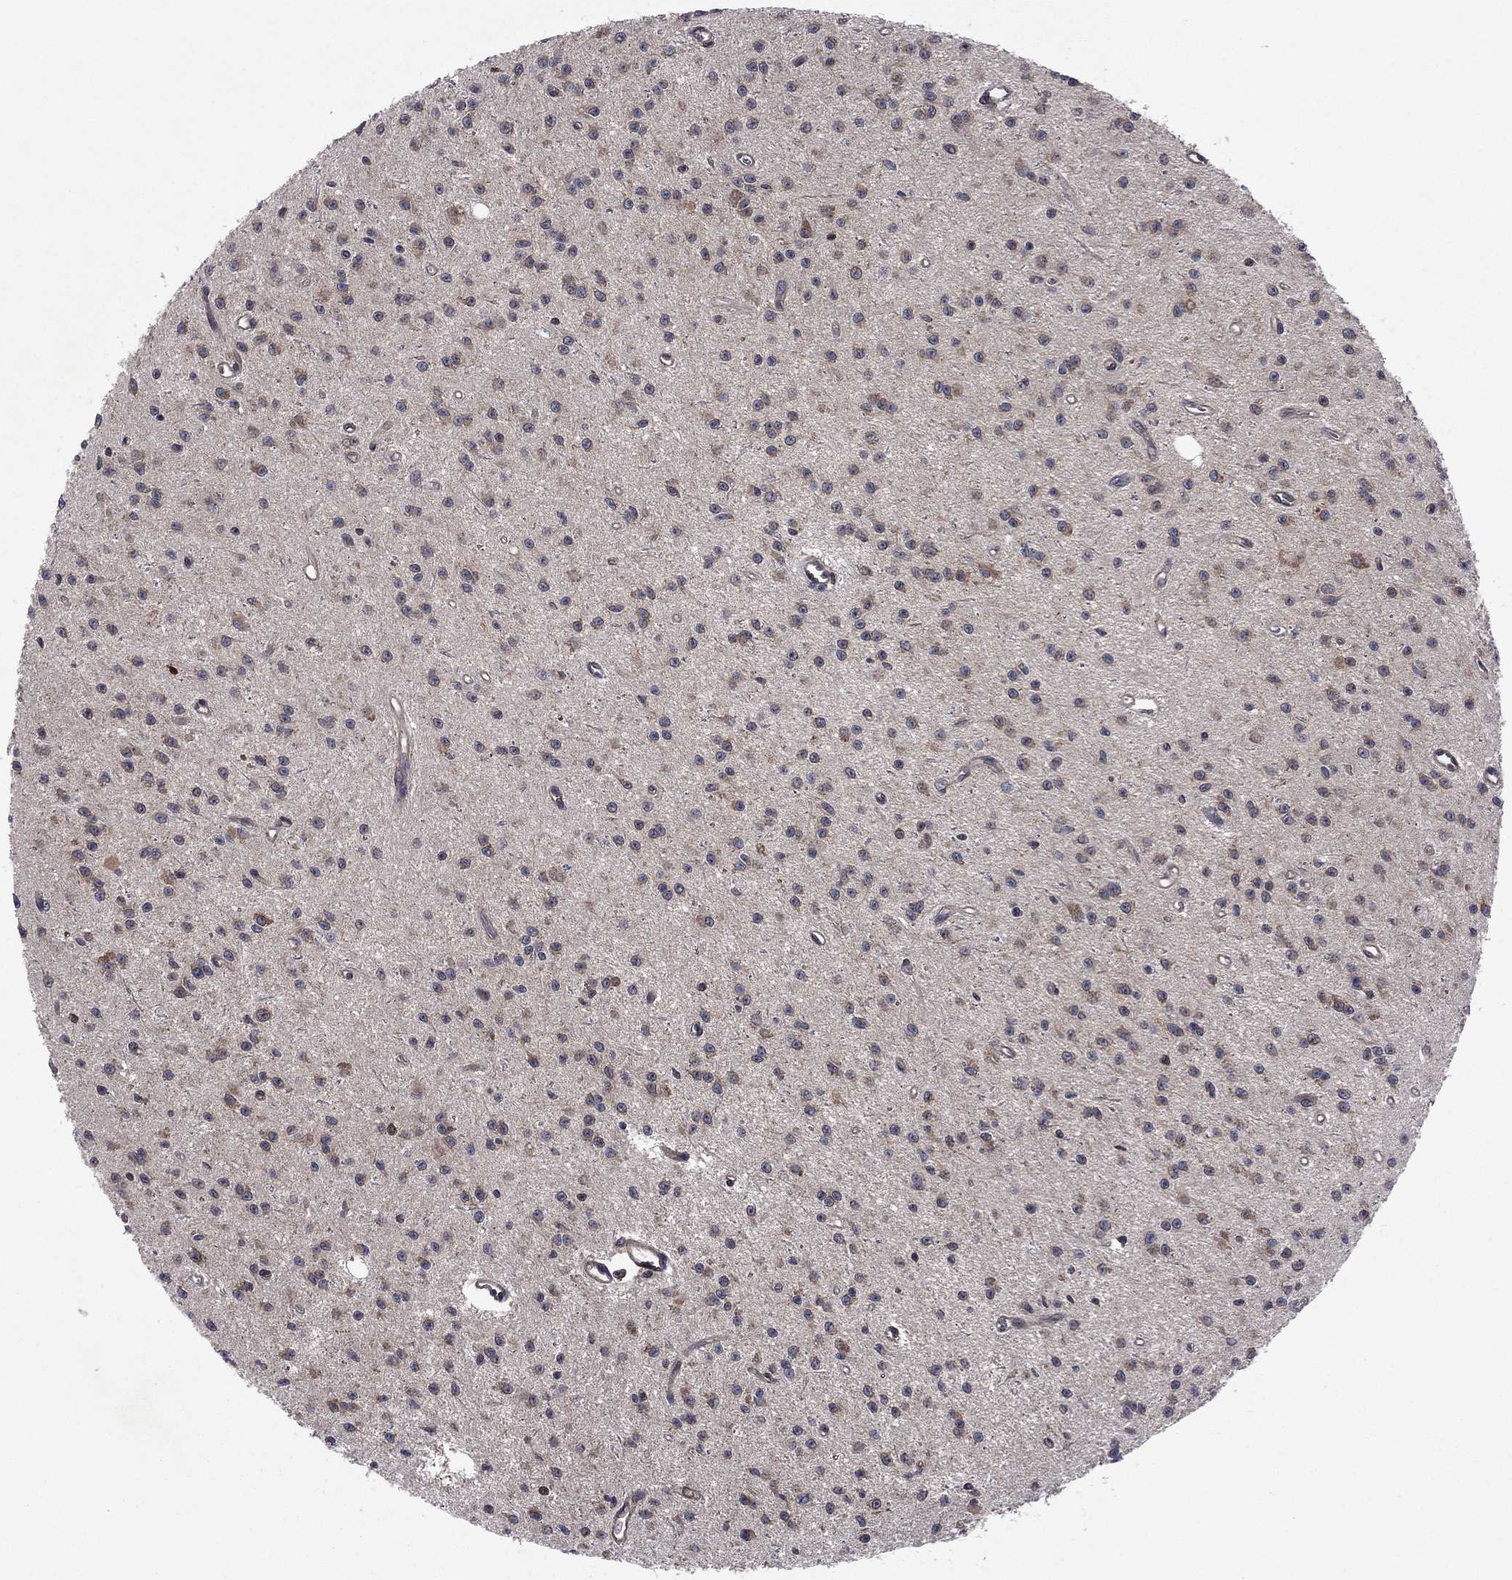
{"staining": {"intensity": "moderate", "quantity": "<25%", "location": "cytoplasmic/membranous"}, "tissue": "glioma", "cell_type": "Tumor cells", "image_type": "cancer", "snomed": [{"axis": "morphology", "description": "Glioma, malignant, Low grade"}, {"axis": "topography", "description": "Brain"}], "caption": "This image shows immunohistochemistry staining of human glioma, with low moderate cytoplasmic/membranous expression in approximately <25% of tumor cells.", "gene": "C2orf76", "patient": {"sex": "female", "age": 45}}